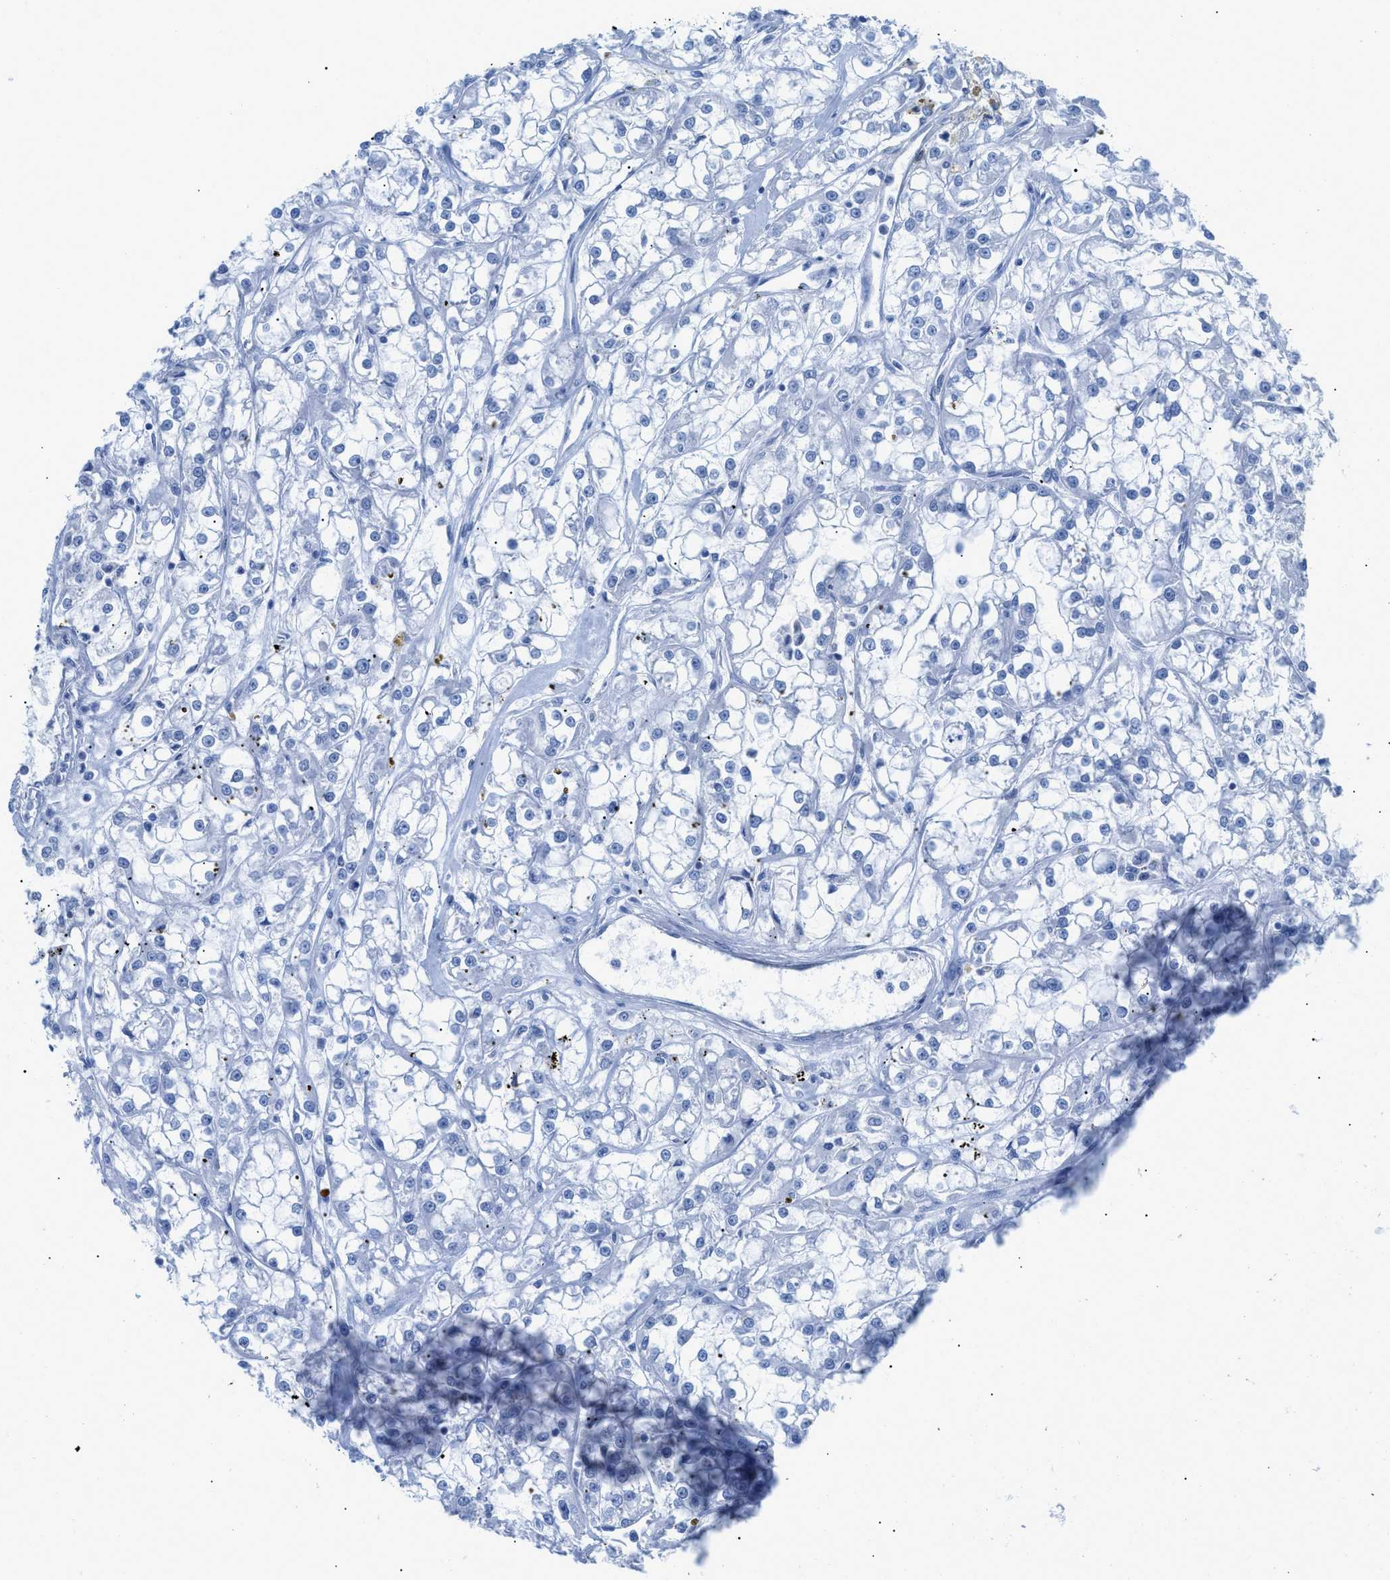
{"staining": {"intensity": "negative", "quantity": "none", "location": "none"}, "tissue": "renal cancer", "cell_type": "Tumor cells", "image_type": "cancer", "snomed": [{"axis": "morphology", "description": "Adenocarcinoma, NOS"}, {"axis": "topography", "description": "Kidney"}], "caption": "Renal adenocarcinoma stained for a protein using immunohistochemistry (IHC) reveals no positivity tumor cells.", "gene": "TCL1A", "patient": {"sex": "female", "age": 52}}